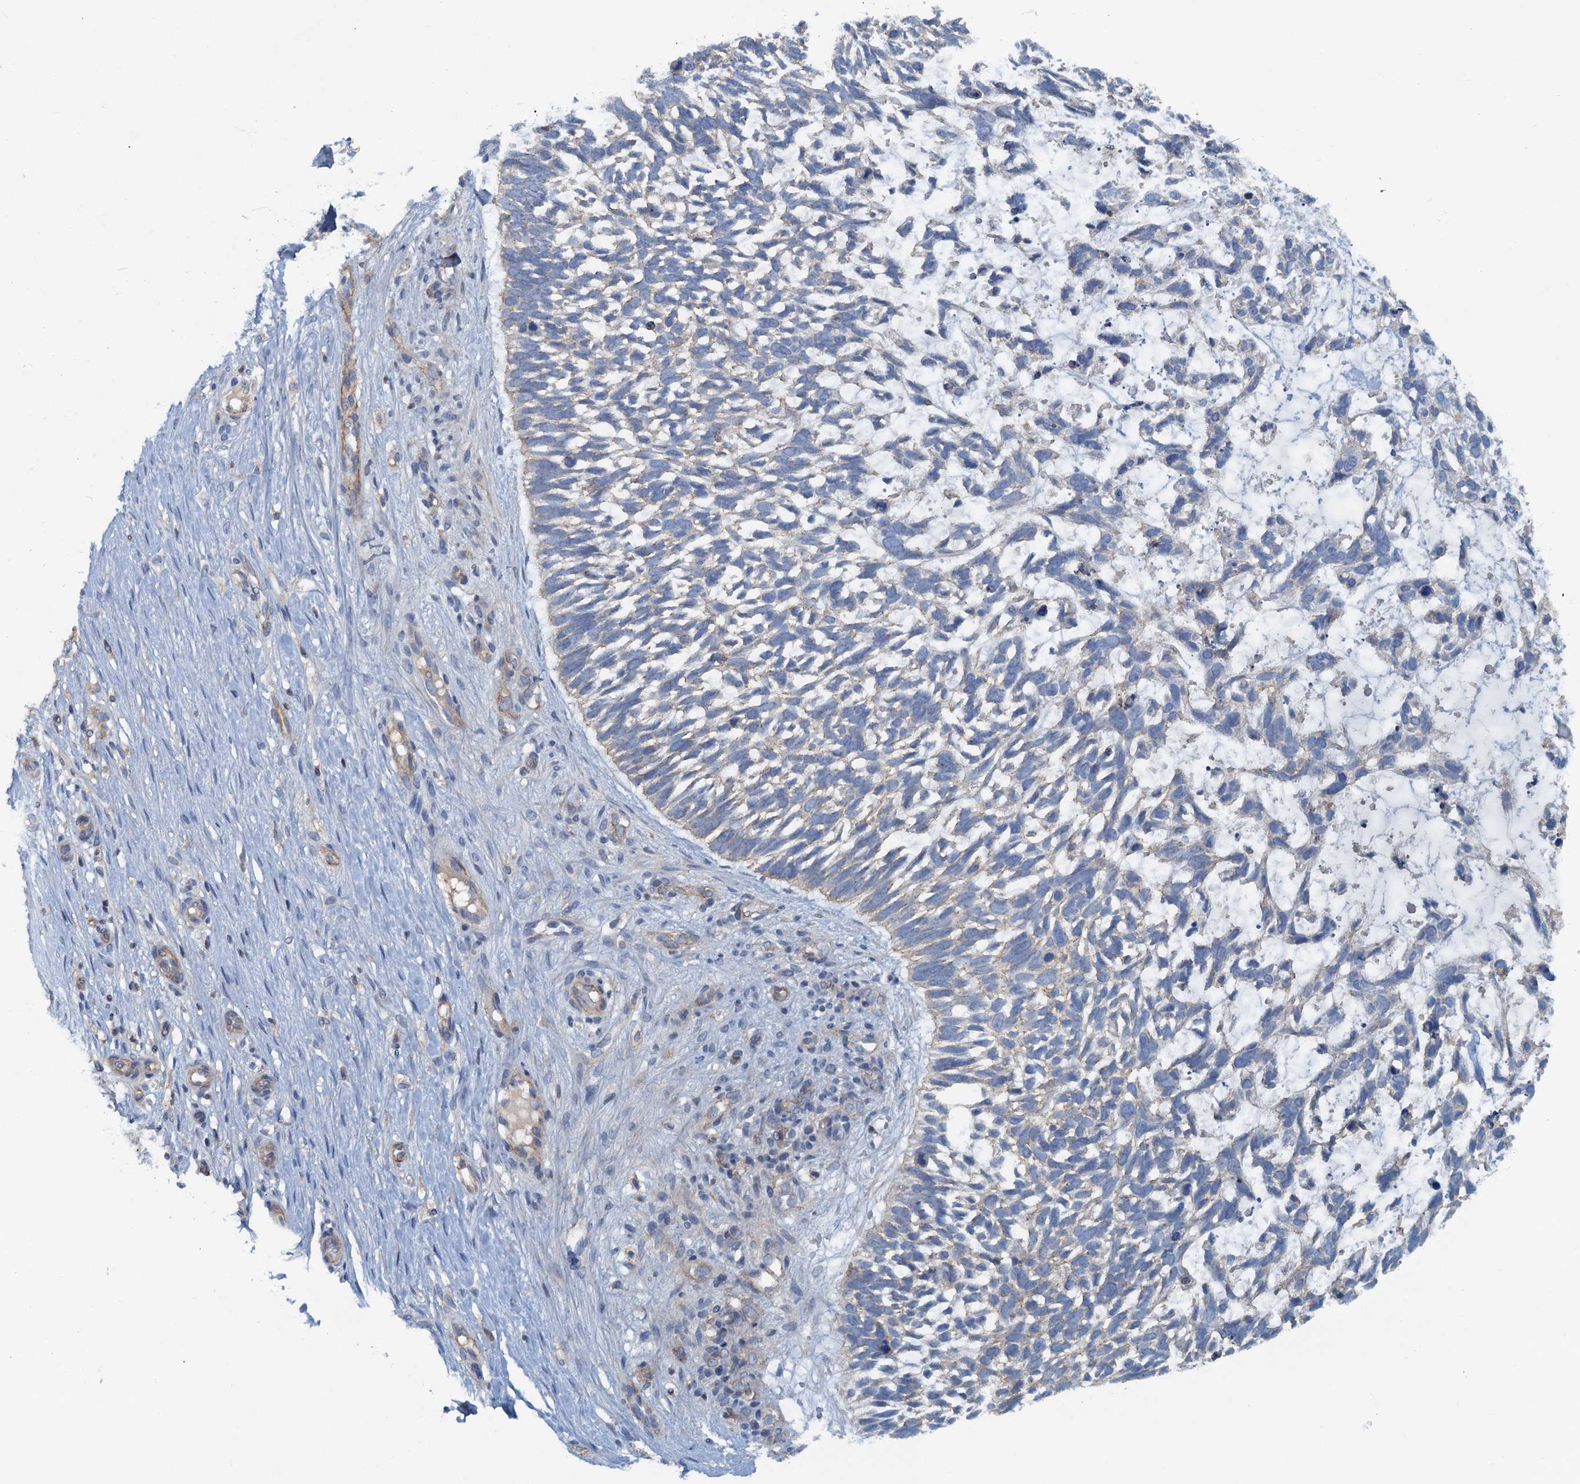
{"staining": {"intensity": "weak", "quantity": "<25%", "location": "cytoplasmic/membranous"}, "tissue": "skin cancer", "cell_type": "Tumor cells", "image_type": "cancer", "snomed": [{"axis": "morphology", "description": "Basal cell carcinoma"}, {"axis": "topography", "description": "Skin"}], "caption": "Immunohistochemistry (IHC) of human skin cancer displays no staining in tumor cells.", "gene": "THAP10", "patient": {"sex": "male", "age": 88}}